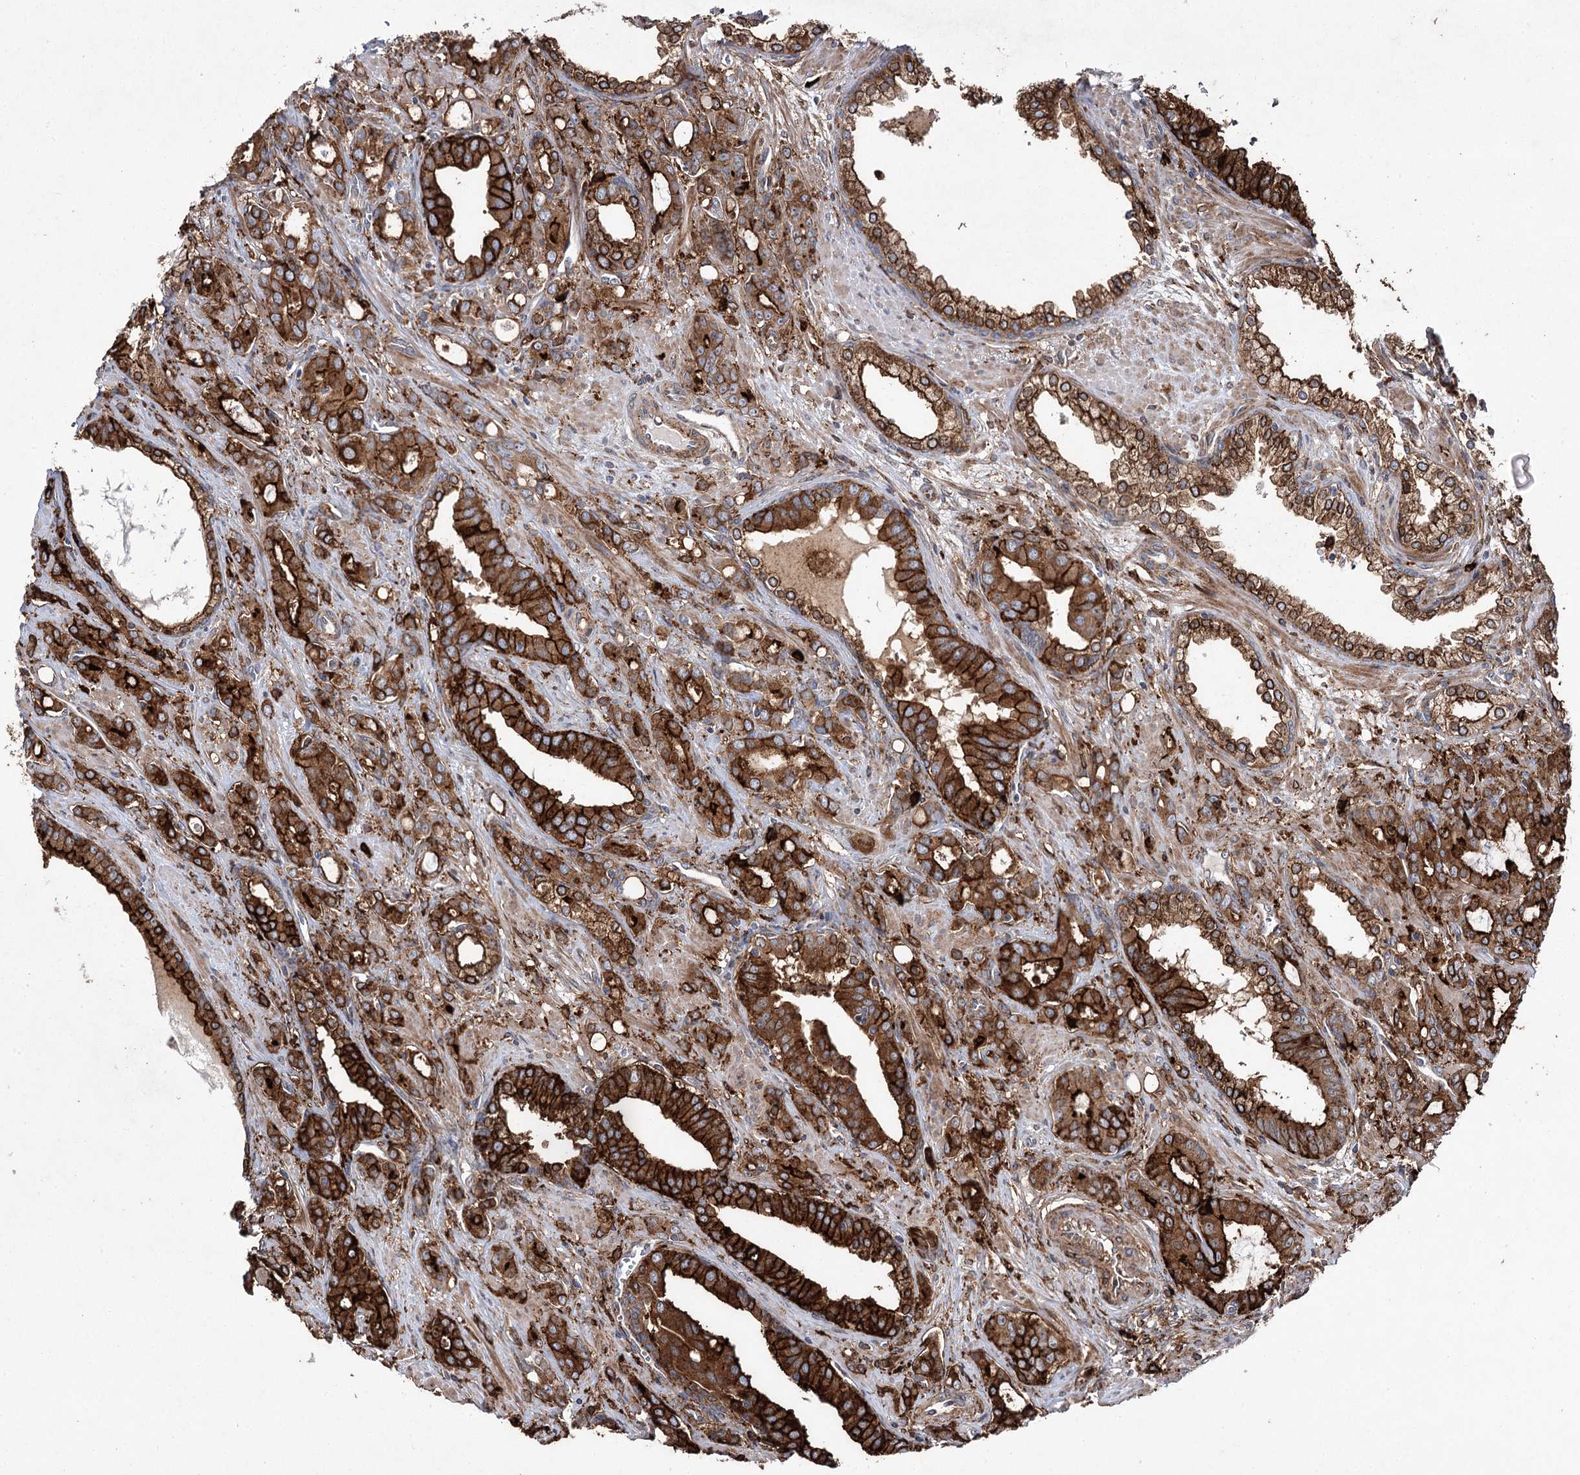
{"staining": {"intensity": "strong", "quantity": ">75%", "location": "cytoplasmic/membranous"}, "tissue": "prostate cancer", "cell_type": "Tumor cells", "image_type": "cancer", "snomed": [{"axis": "morphology", "description": "Adenocarcinoma, High grade"}, {"axis": "topography", "description": "Prostate"}], "caption": "Prostate cancer stained with a brown dye demonstrates strong cytoplasmic/membranous positive expression in about >75% of tumor cells.", "gene": "DCUN1D4", "patient": {"sex": "male", "age": 72}}